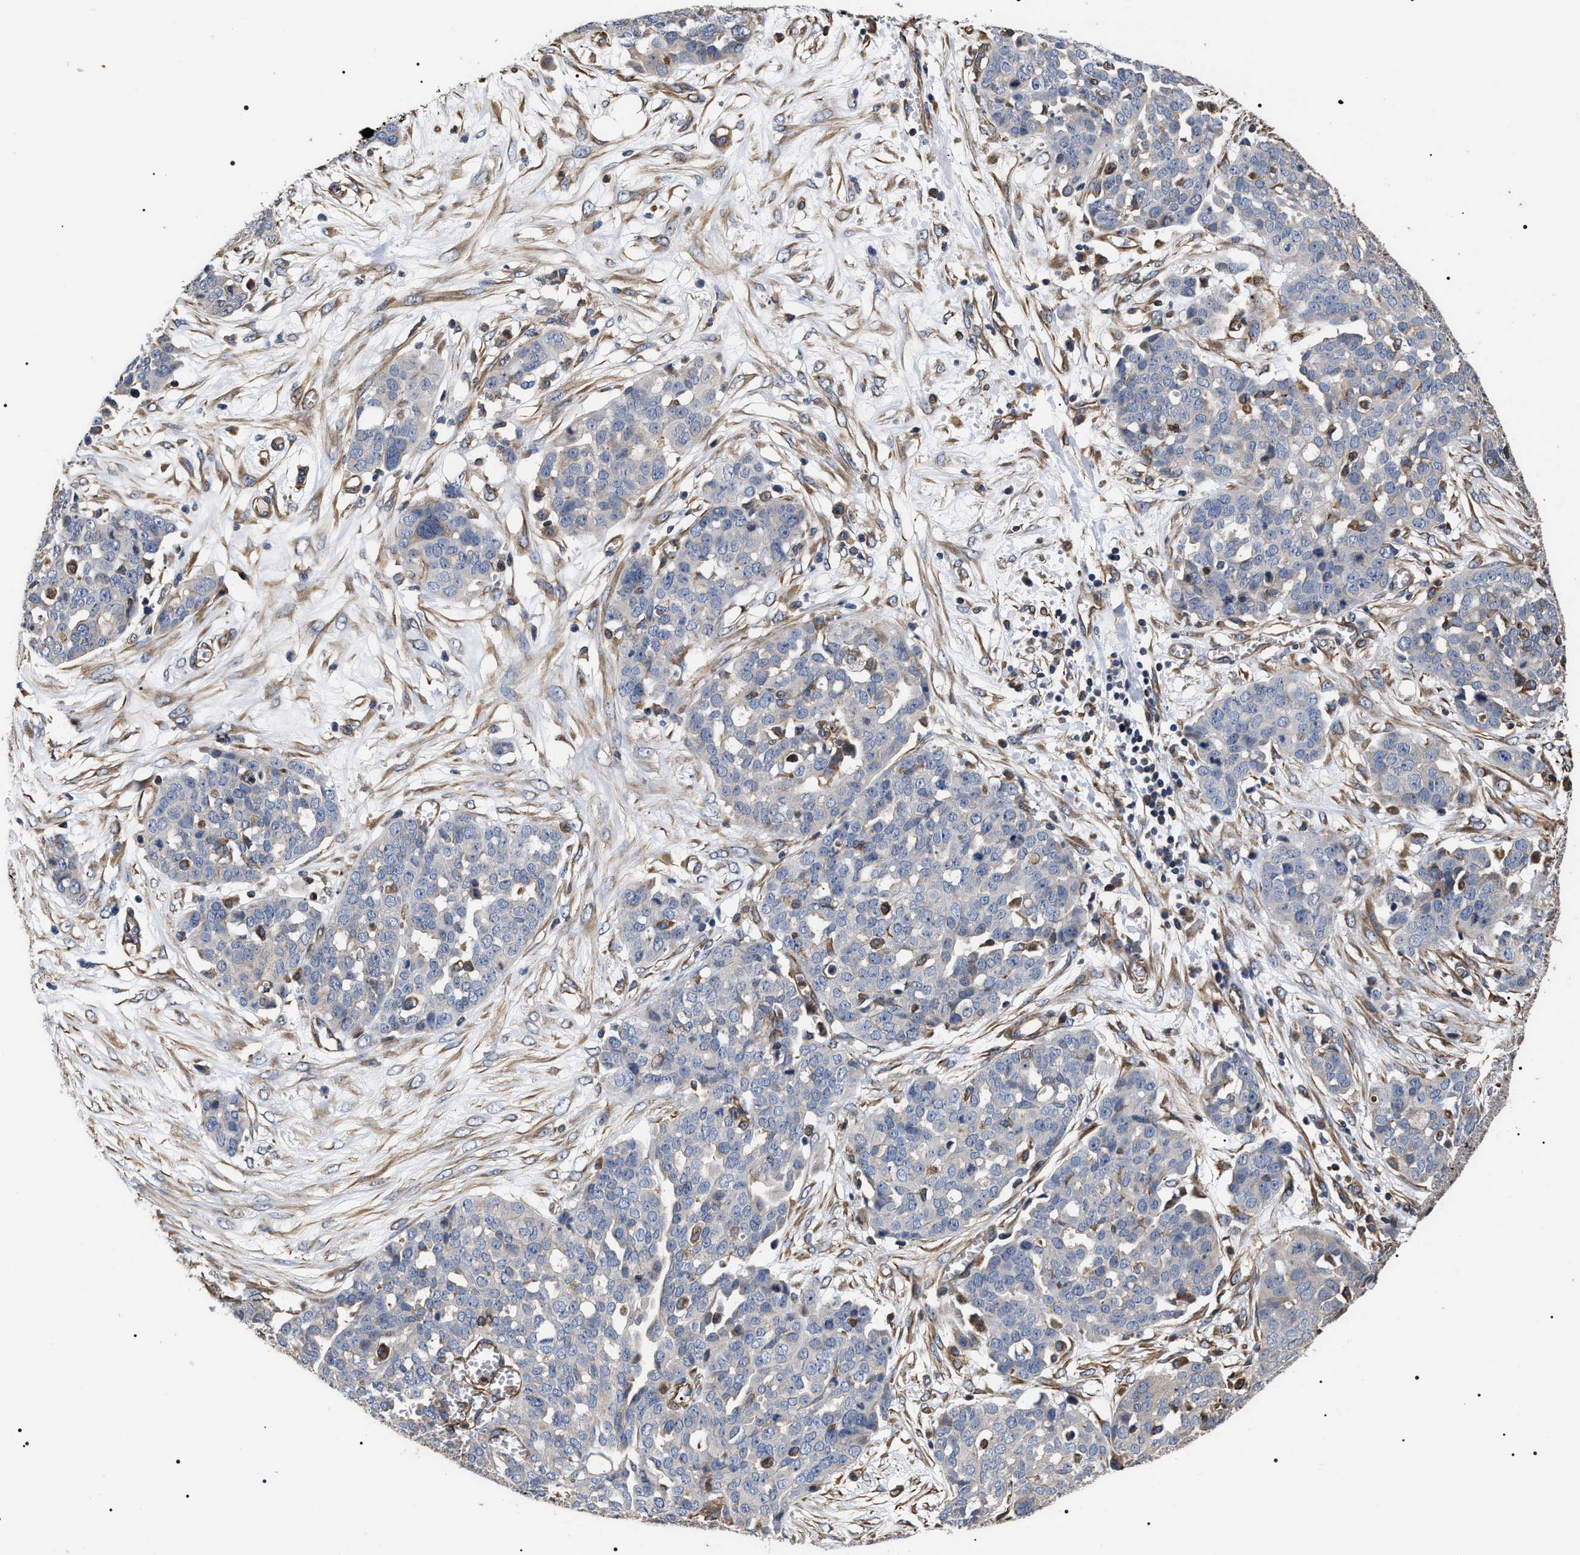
{"staining": {"intensity": "negative", "quantity": "none", "location": "none"}, "tissue": "ovarian cancer", "cell_type": "Tumor cells", "image_type": "cancer", "snomed": [{"axis": "morphology", "description": "Cystadenocarcinoma, serous, NOS"}, {"axis": "topography", "description": "Soft tissue"}, {"axis": "topography", "description": "Ovary"}], "caption": "This is a photomicrograph of immunohistochemistry (IHC) staining of ovarian cancer (serous cystadenocarcinoma), which shows no expression in tumor cells.", "gene": "TSPAN33", "patient": {"sex": "female", "age": 57}}